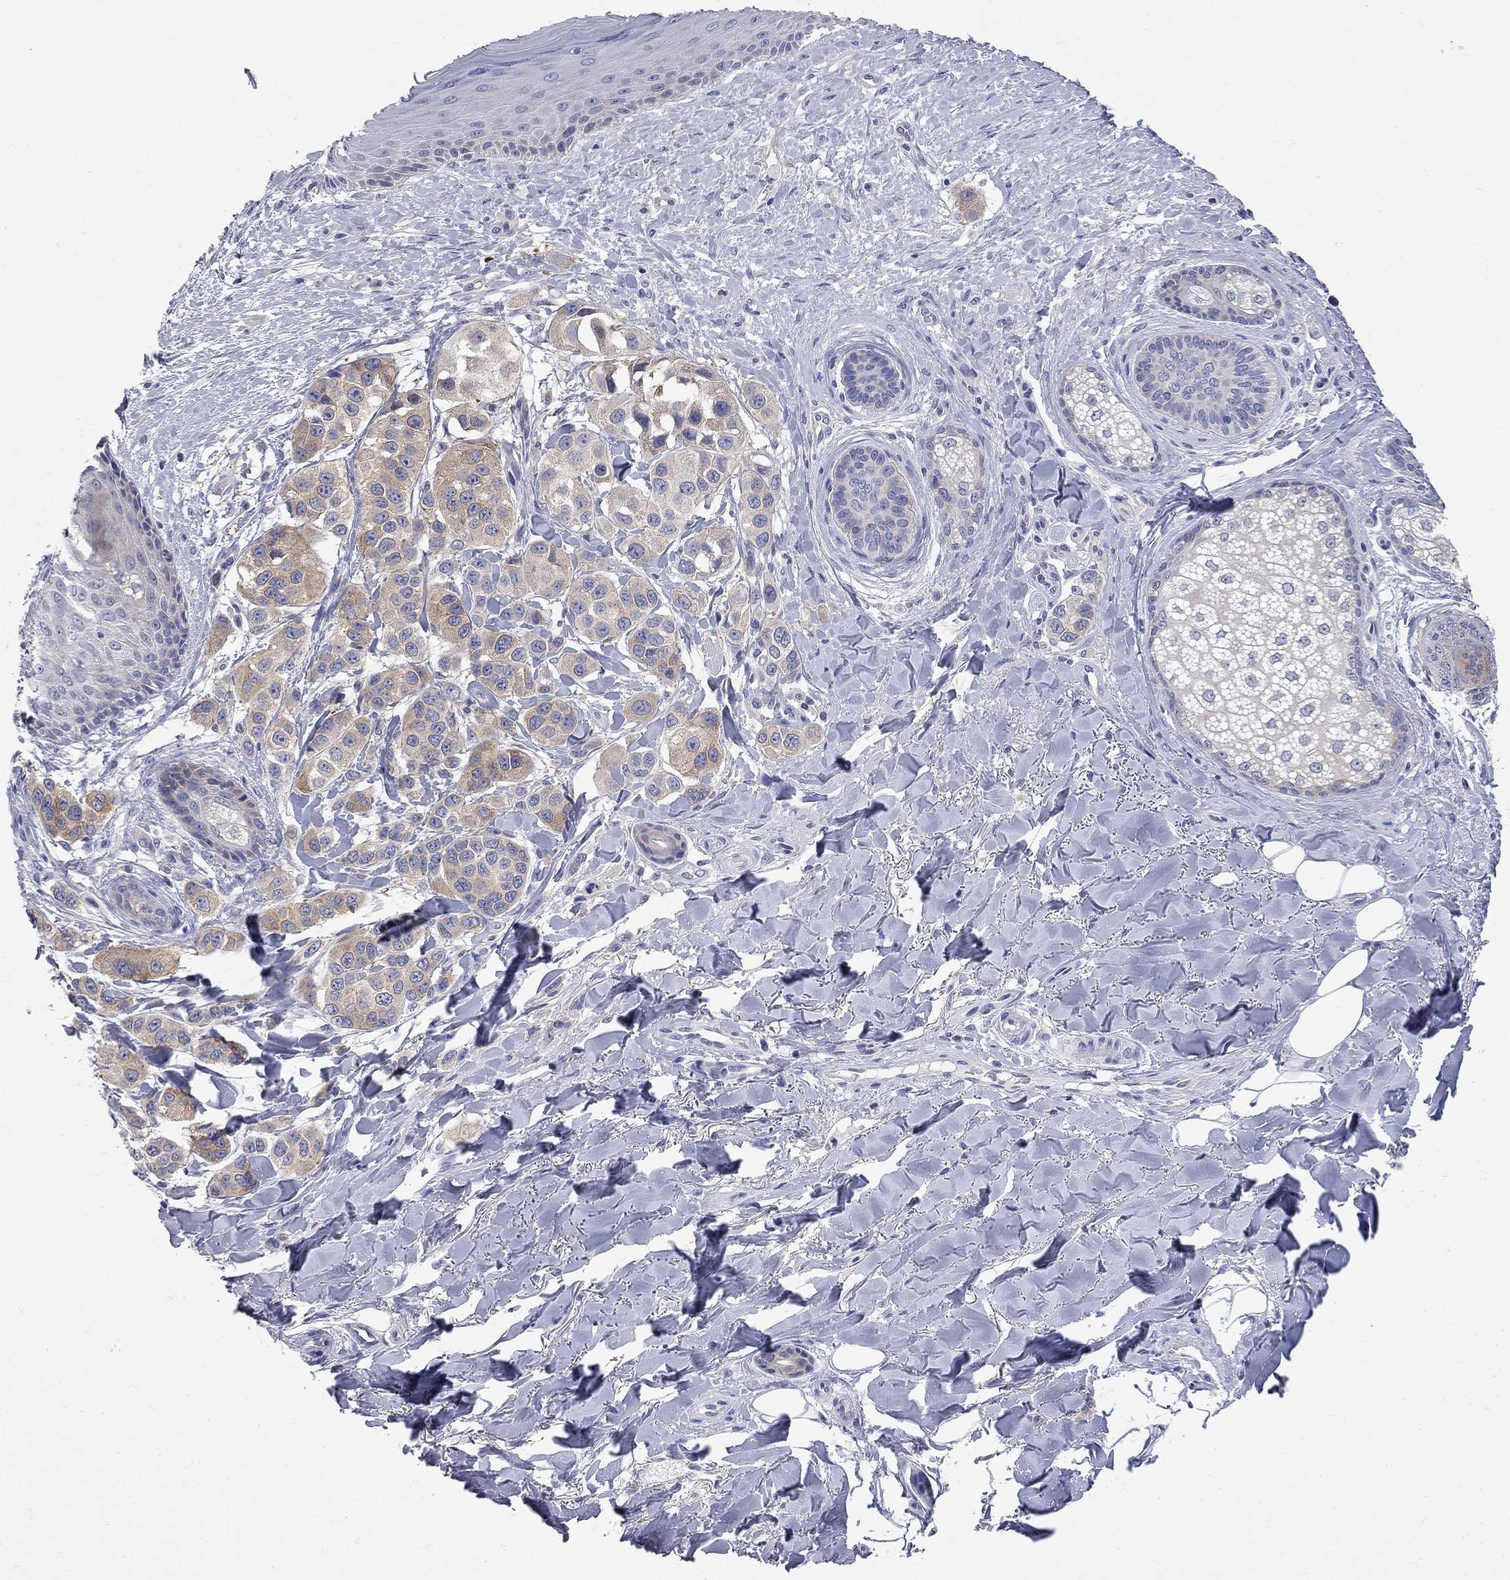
{"staining": {"intensity": "moderate", "quantity": "<25%", "location": "cytoplasmic/membranous"}, "tissue": "melanoma", "cell_type": "Tumor cells", "image_type": "cancer", "snomed": [{"axis": "morphology", "description": "Malignant melanoma, NOS"}, {"axis": "topography", "description": "Skin"}], "caption": "Immunohistochemistry (IHC) image of melanoma stained for a protein (brown), which demonstrates low levels of moderate cytoplasmic/membranous expression in approximately <25% of tumor cells.", "gene": "GALNT8", "patient": {"sex": "male", "age": 57}}